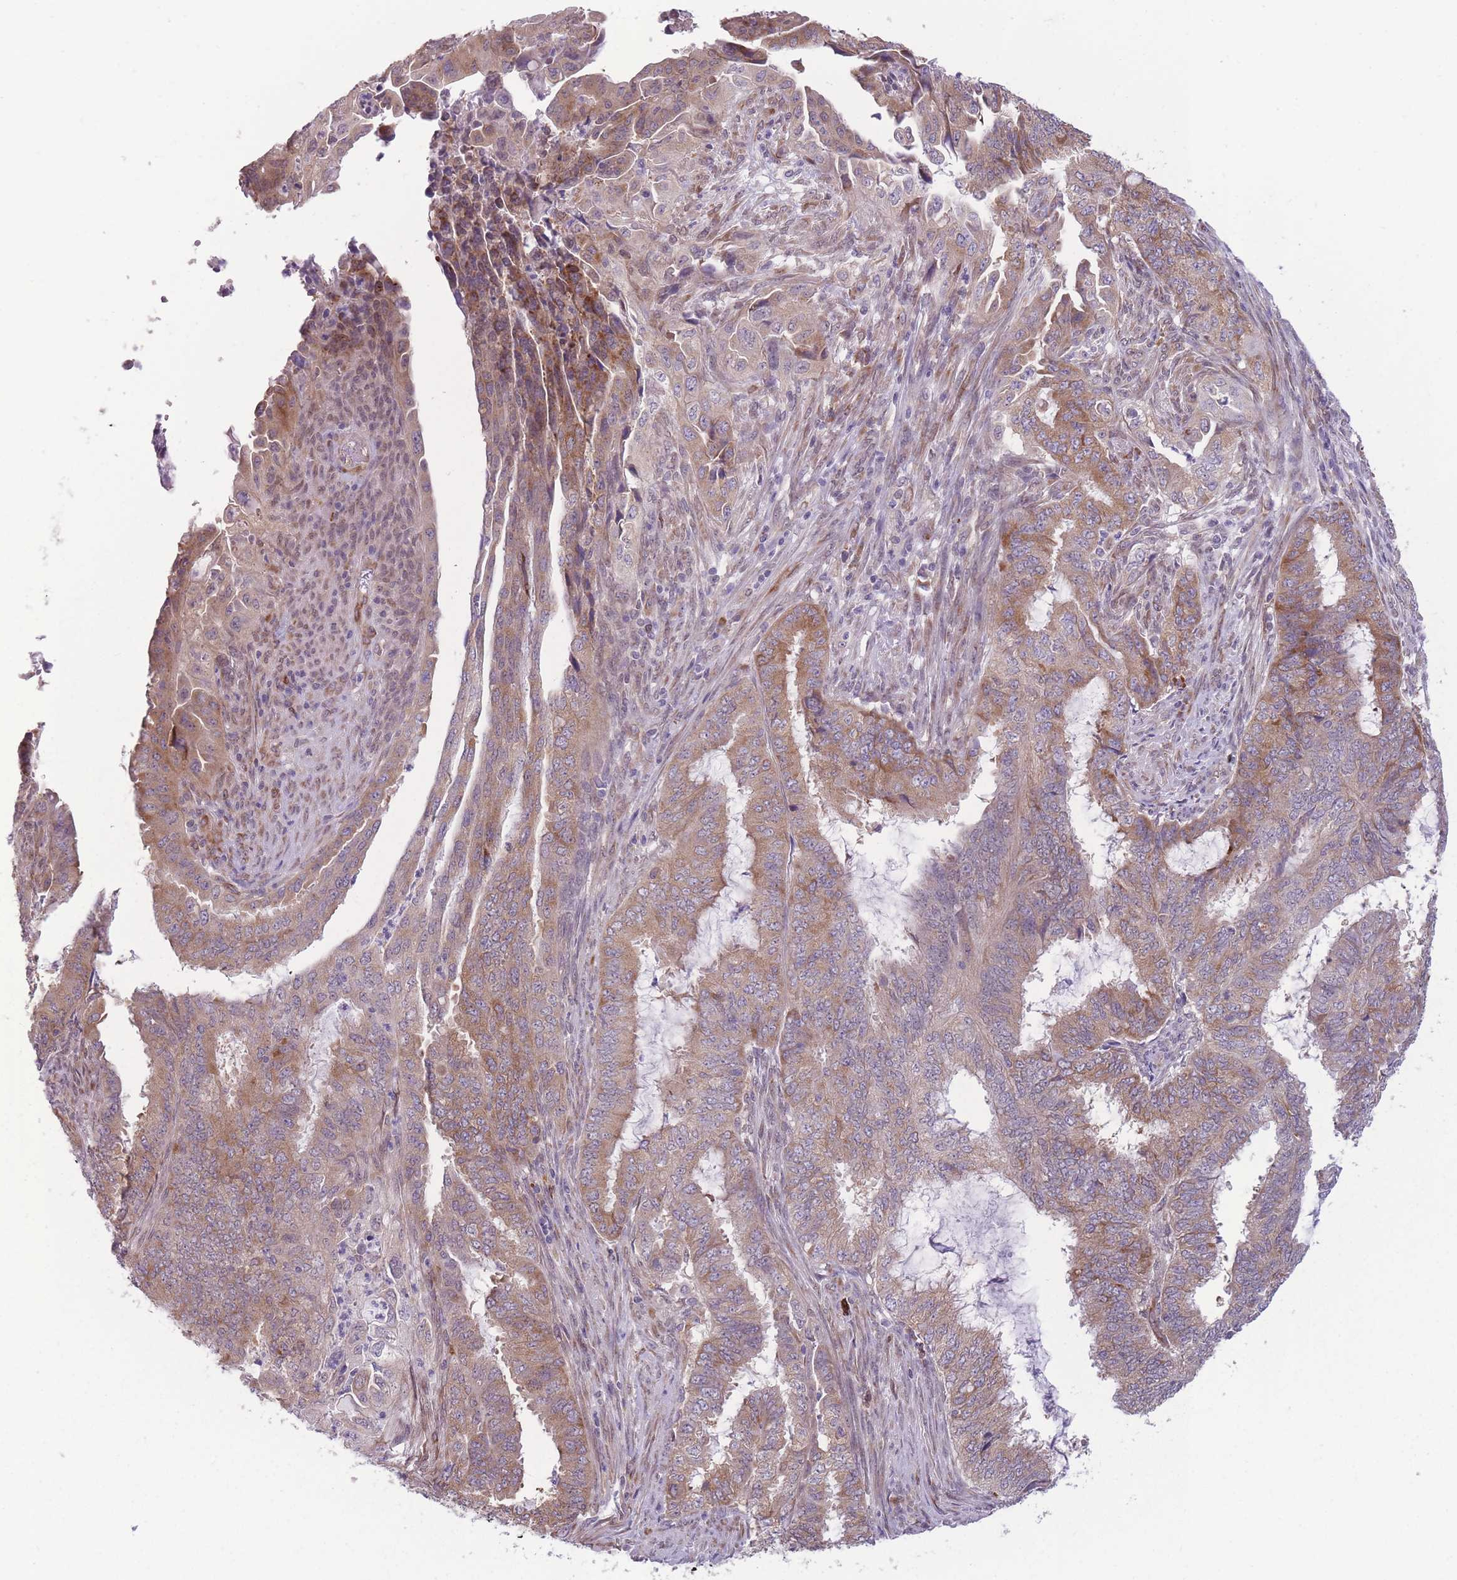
{"staining": {"intensity": "moderate", "quantity": ">75%", "location": "cytoplasmic/membranous"}, "tissue": "endometrial cancer", "cell_type": "Tumor cells", "image_type": "cancer", "snomed": [{"axis": "morphology", "description": "Adenocarcinoma, NOS"}, {"axis": "topography", "description": "Endometrium"}], "caption": "IHC image of neoplastic tissue: endometrial adenocarcinoma stained using immunohistochemistry (IHC) exhibits medium levels of moderate protein expression localized specifically in the cytoplasmic/membranous of tumor cells, appearing as a cytoplasmic/membranous brown color.", "gene": "TMEM121", "patient": {"sex": "female", "age": 51}}